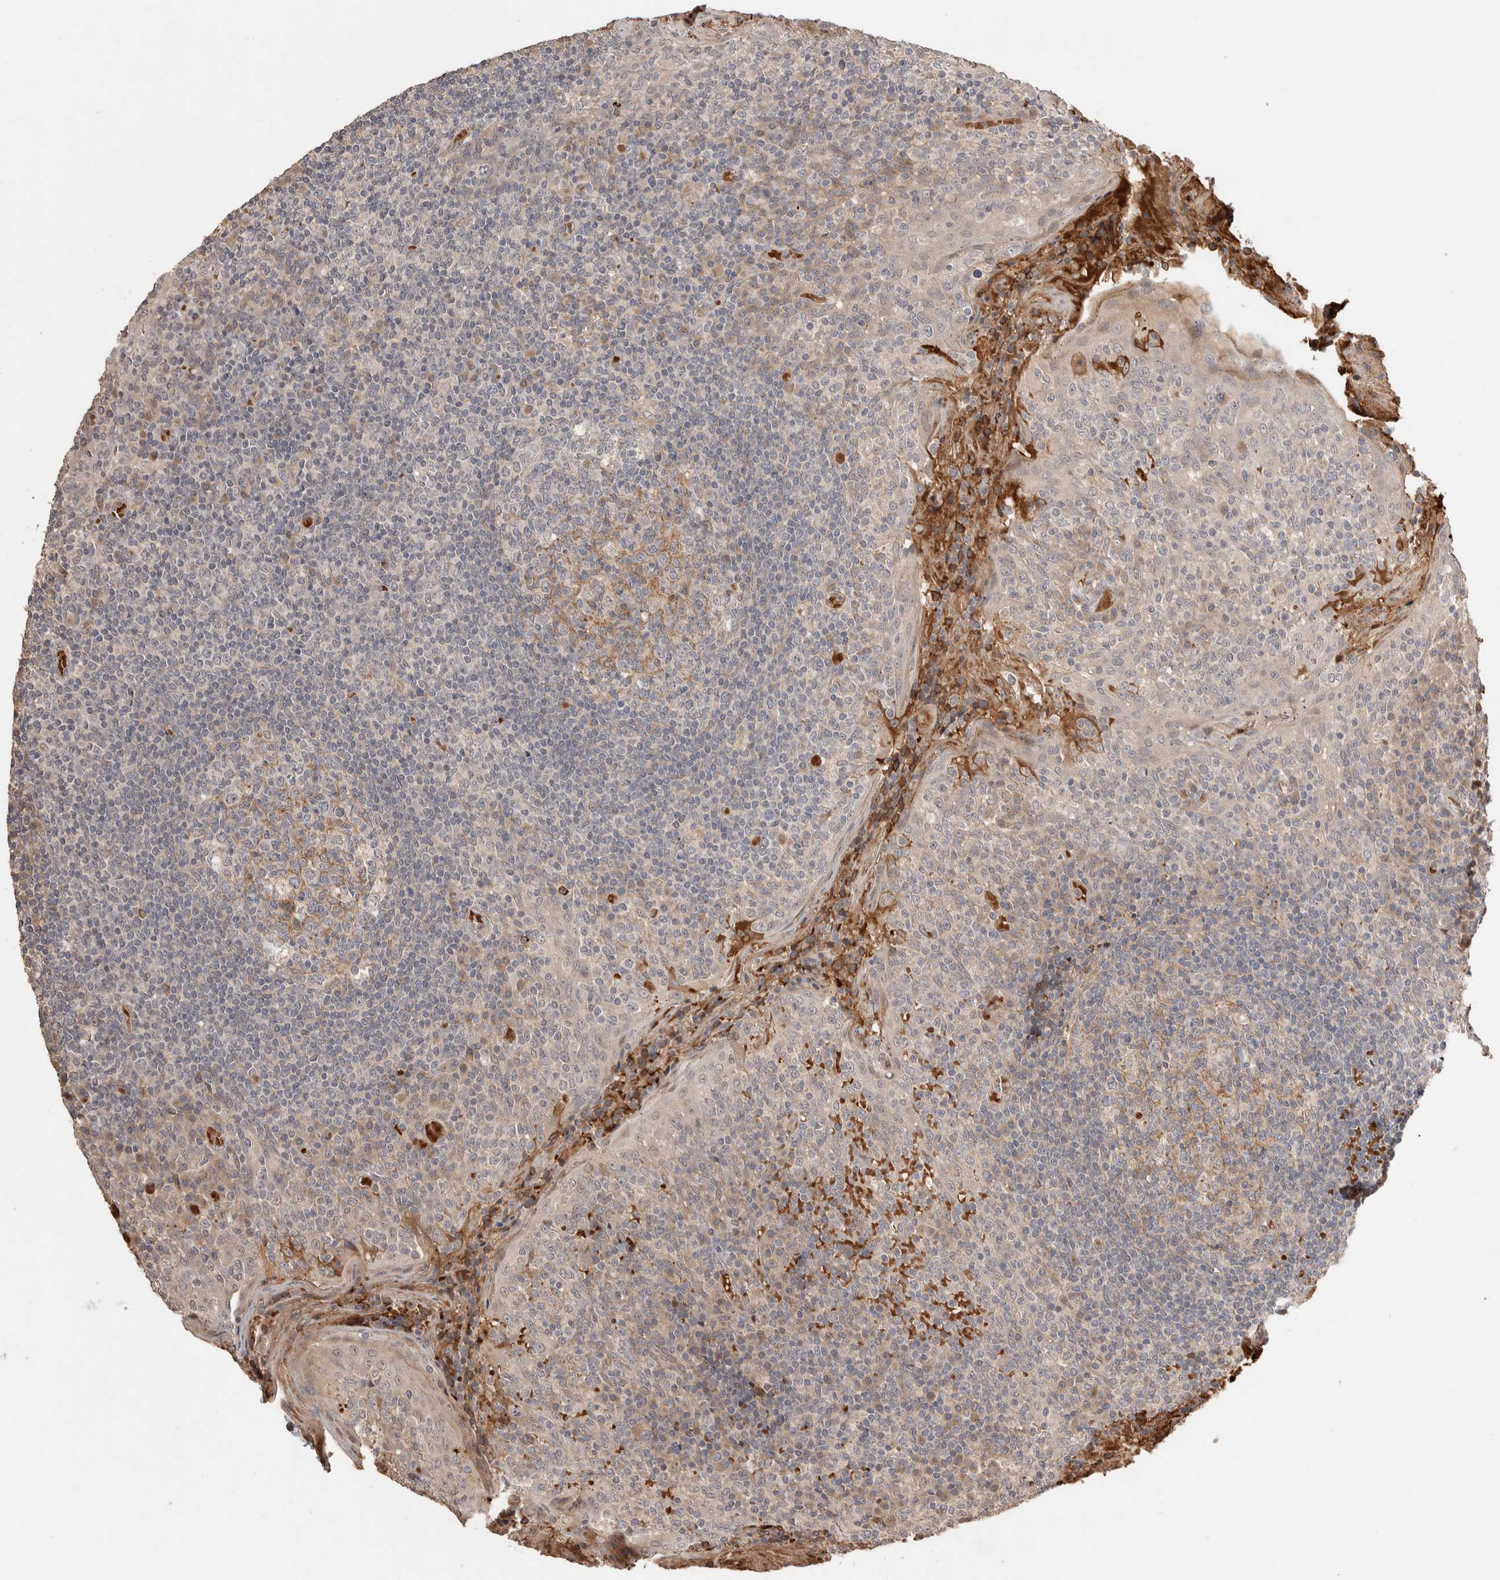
{"staining": {"intensity": "moderate", "quantity": "<25%", "location": "cytoplasmic/membranous"}, "tissue": "tonsil", "cell_type": "Germinal center cells", "image_type": "normal", "snomed": [{"axis": "morphology", "description": "Normal tissue, NOS"}, {"axis": "topography", "description": "Tonsil"}], "caption": "High-power microscopy captured an IHC micrograph of normal tonsil, revealing moderate cytoplasmic/membranous staining in approximately <25% of germinal center cells.", "gene": "CASK", "patient": {"sex": "female", "age": 19}}